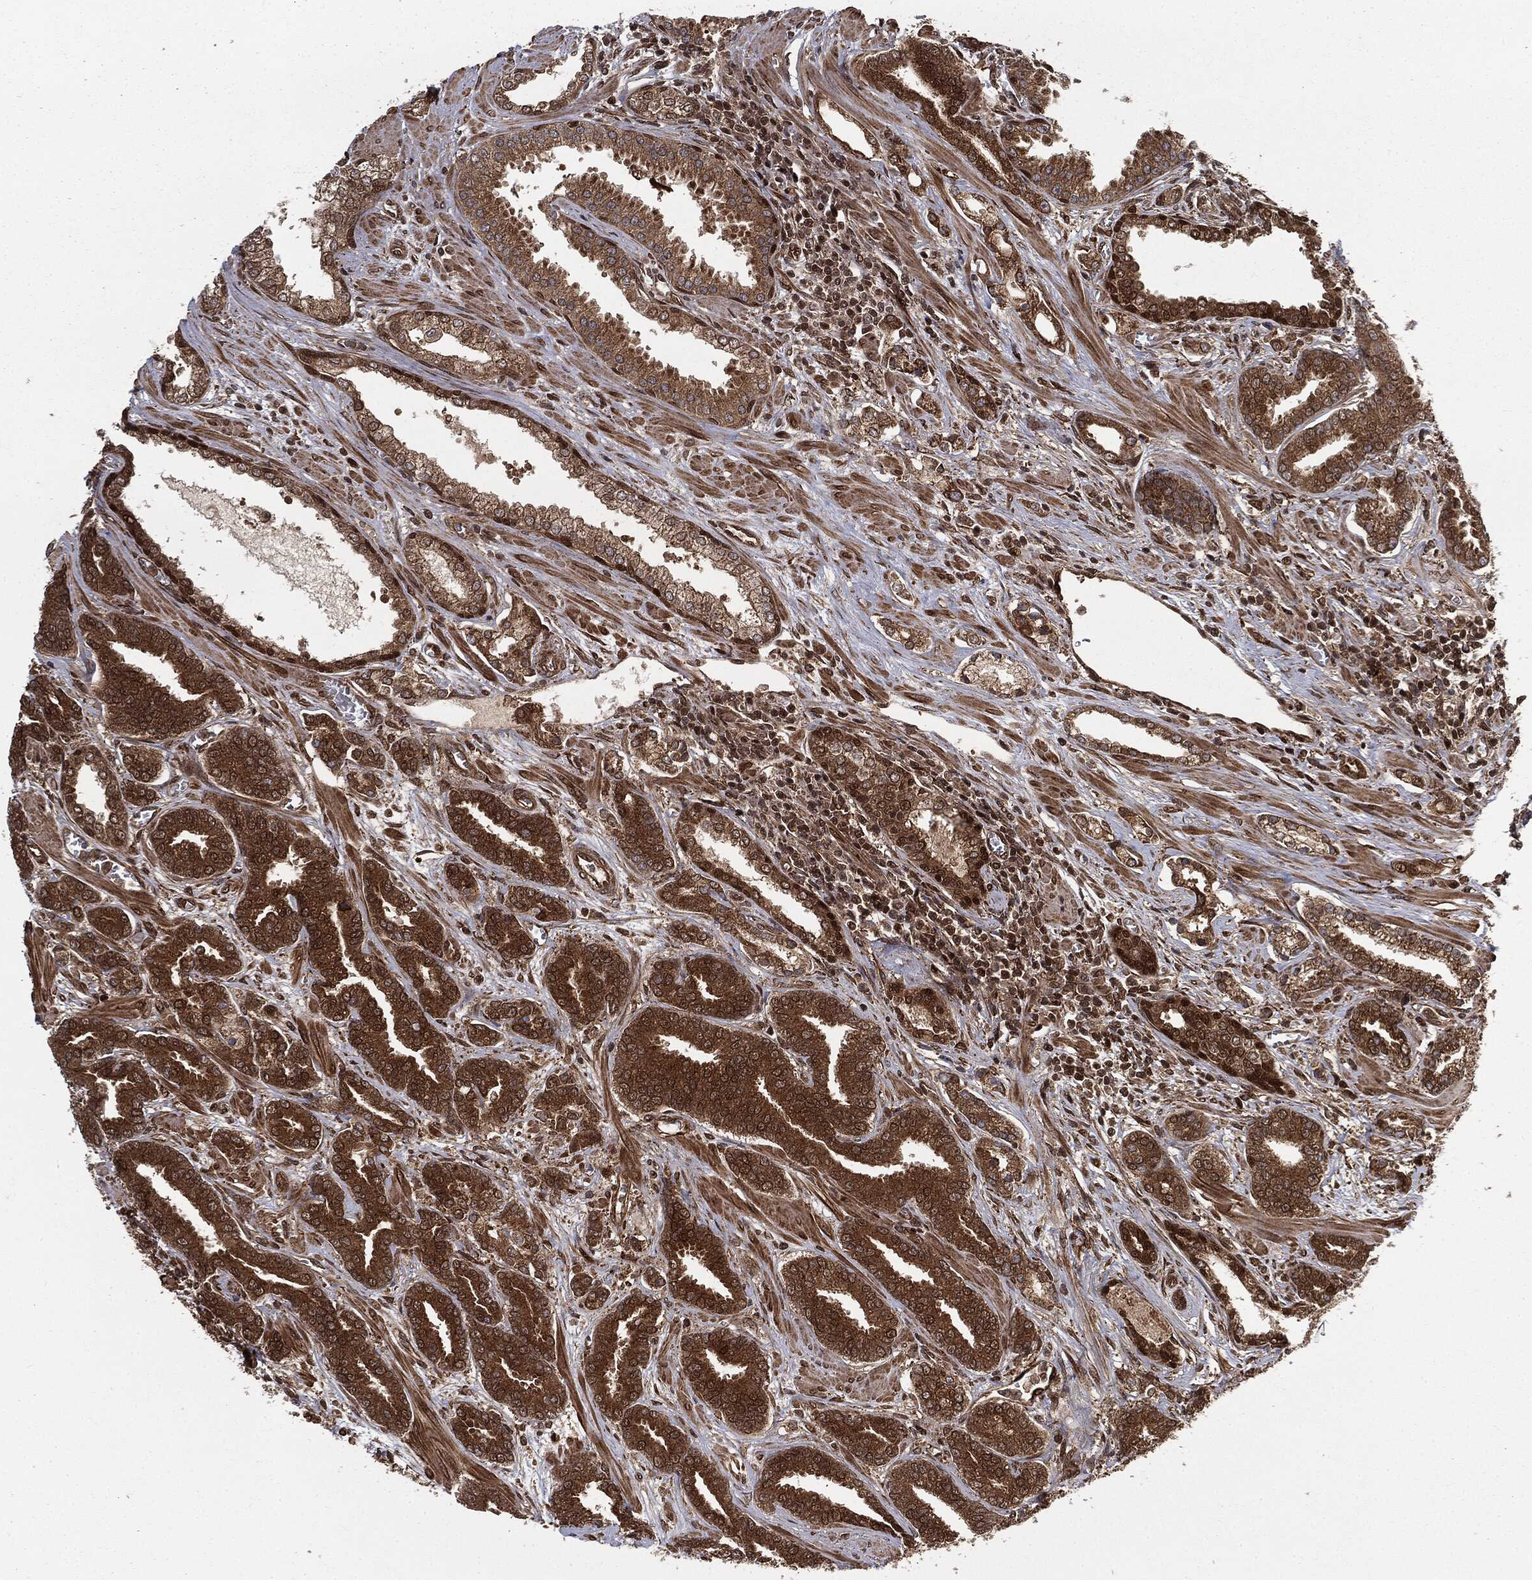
{"staining": {"intensity": "strong", "quantity": ">75%", "location": "cytoplasmic/membranous"}, "tissue": "prostate cancer", "cell_type": "Tumor cells", "image_type": "cancer", "snomed": [{"axis": "morphology", "description": "Adenocarcinoma, High grade"}, {"axis": "topography", "description": "Prostate"}], "caption": "Prostate cancer (adenocarcinoma (high-grade)) stained for a protein exhibits strong cytoplasmic/membranous positivity in tumor cells.", "gene": "RANBP9", "patient": {"sex": "male", "age": 60}}